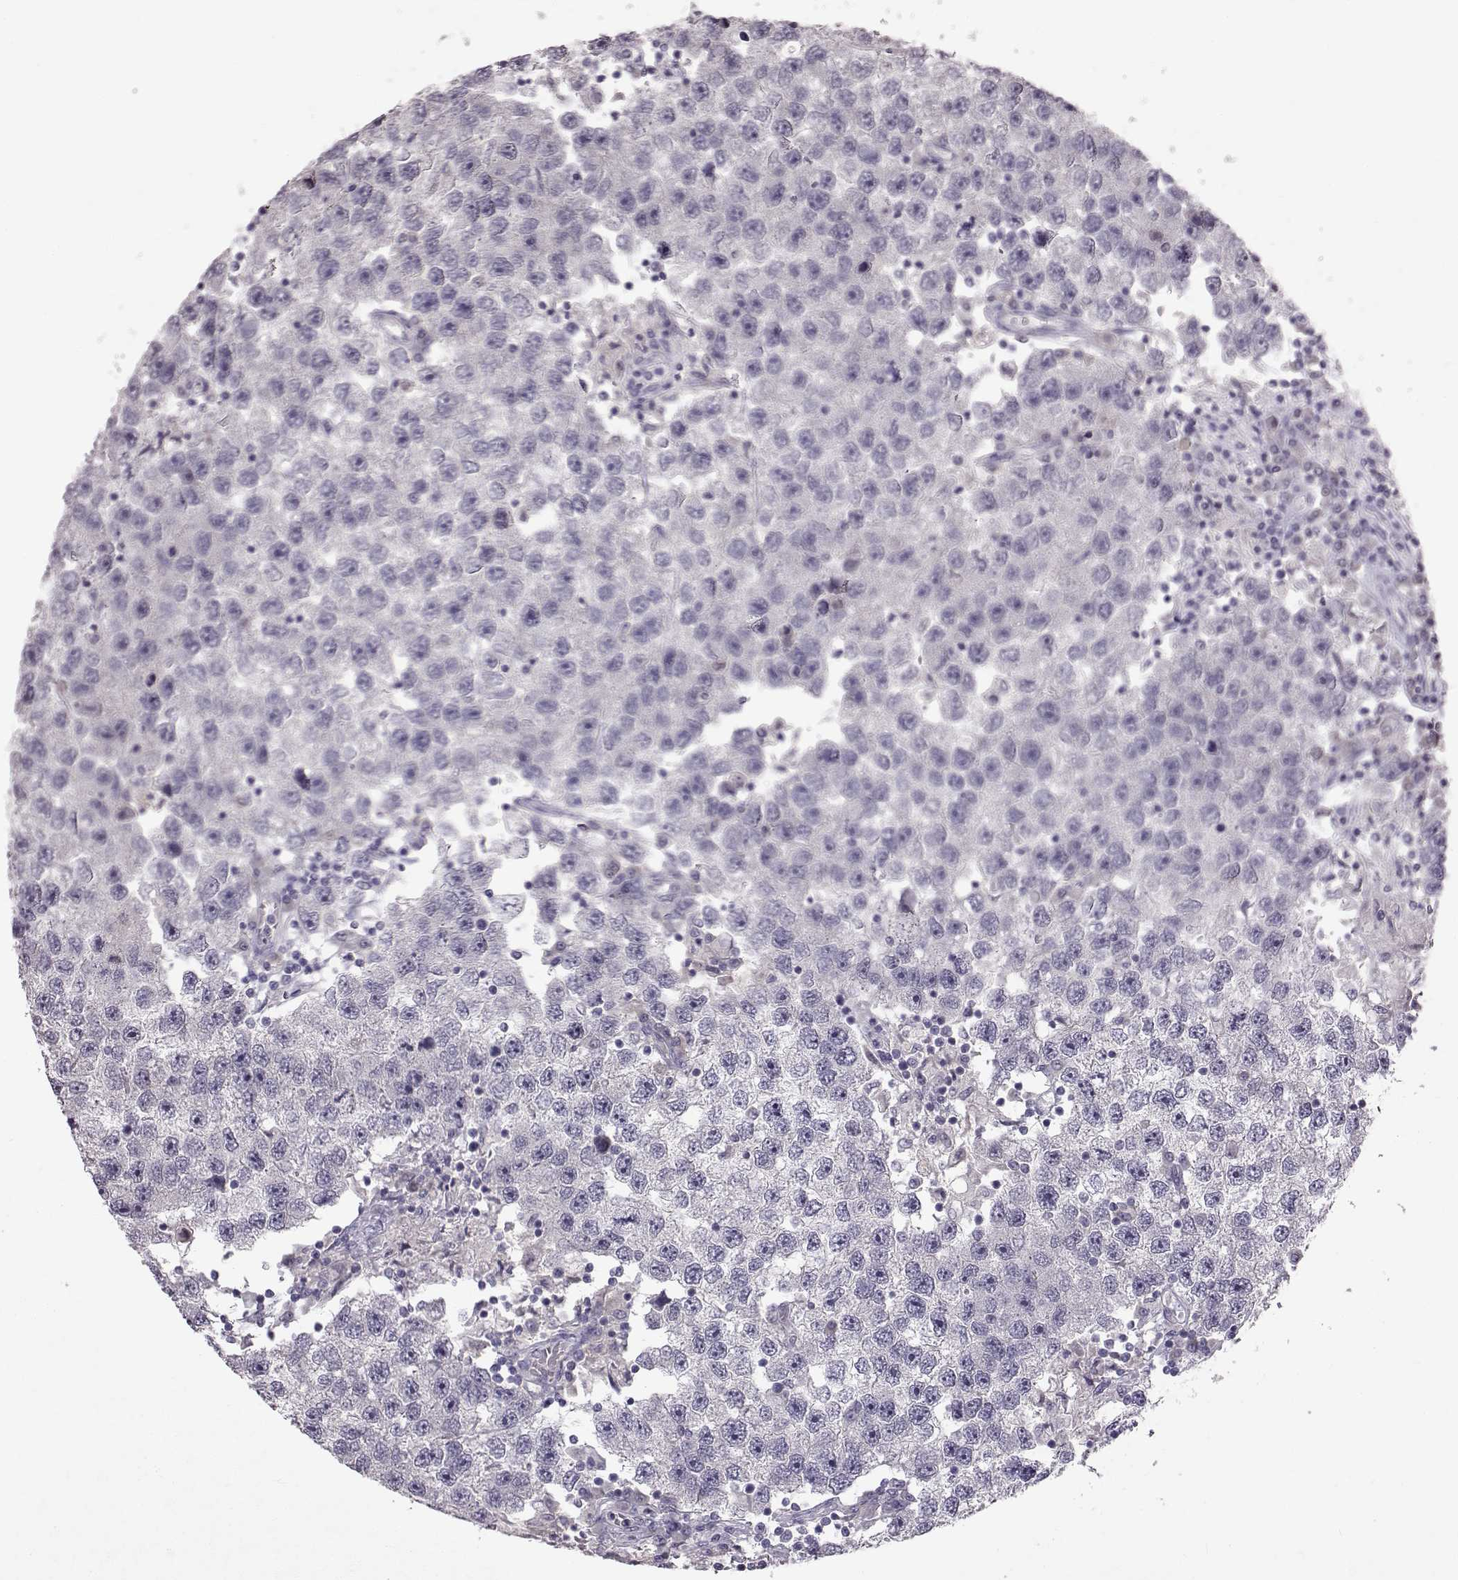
{"staining": {"intensity": "negative", "quantity": "none", "location": "none"}, "tissue": "testis cancer", "cell_type": "Tumor cells", "image_type": "cancer", "snomed": [{"axis": "morphology", "description": "Seminoma, NOS"}, {"axis": "topography", "description": "Testis"}], "caption": "DAB (3,3'-diaminobenzidine) immunohistochemical staining of human testis seminoma exhibits no significant positivity in tumor cells.", "gene": "SPAG17", "patient": {"sex": "male", "age": 26}}